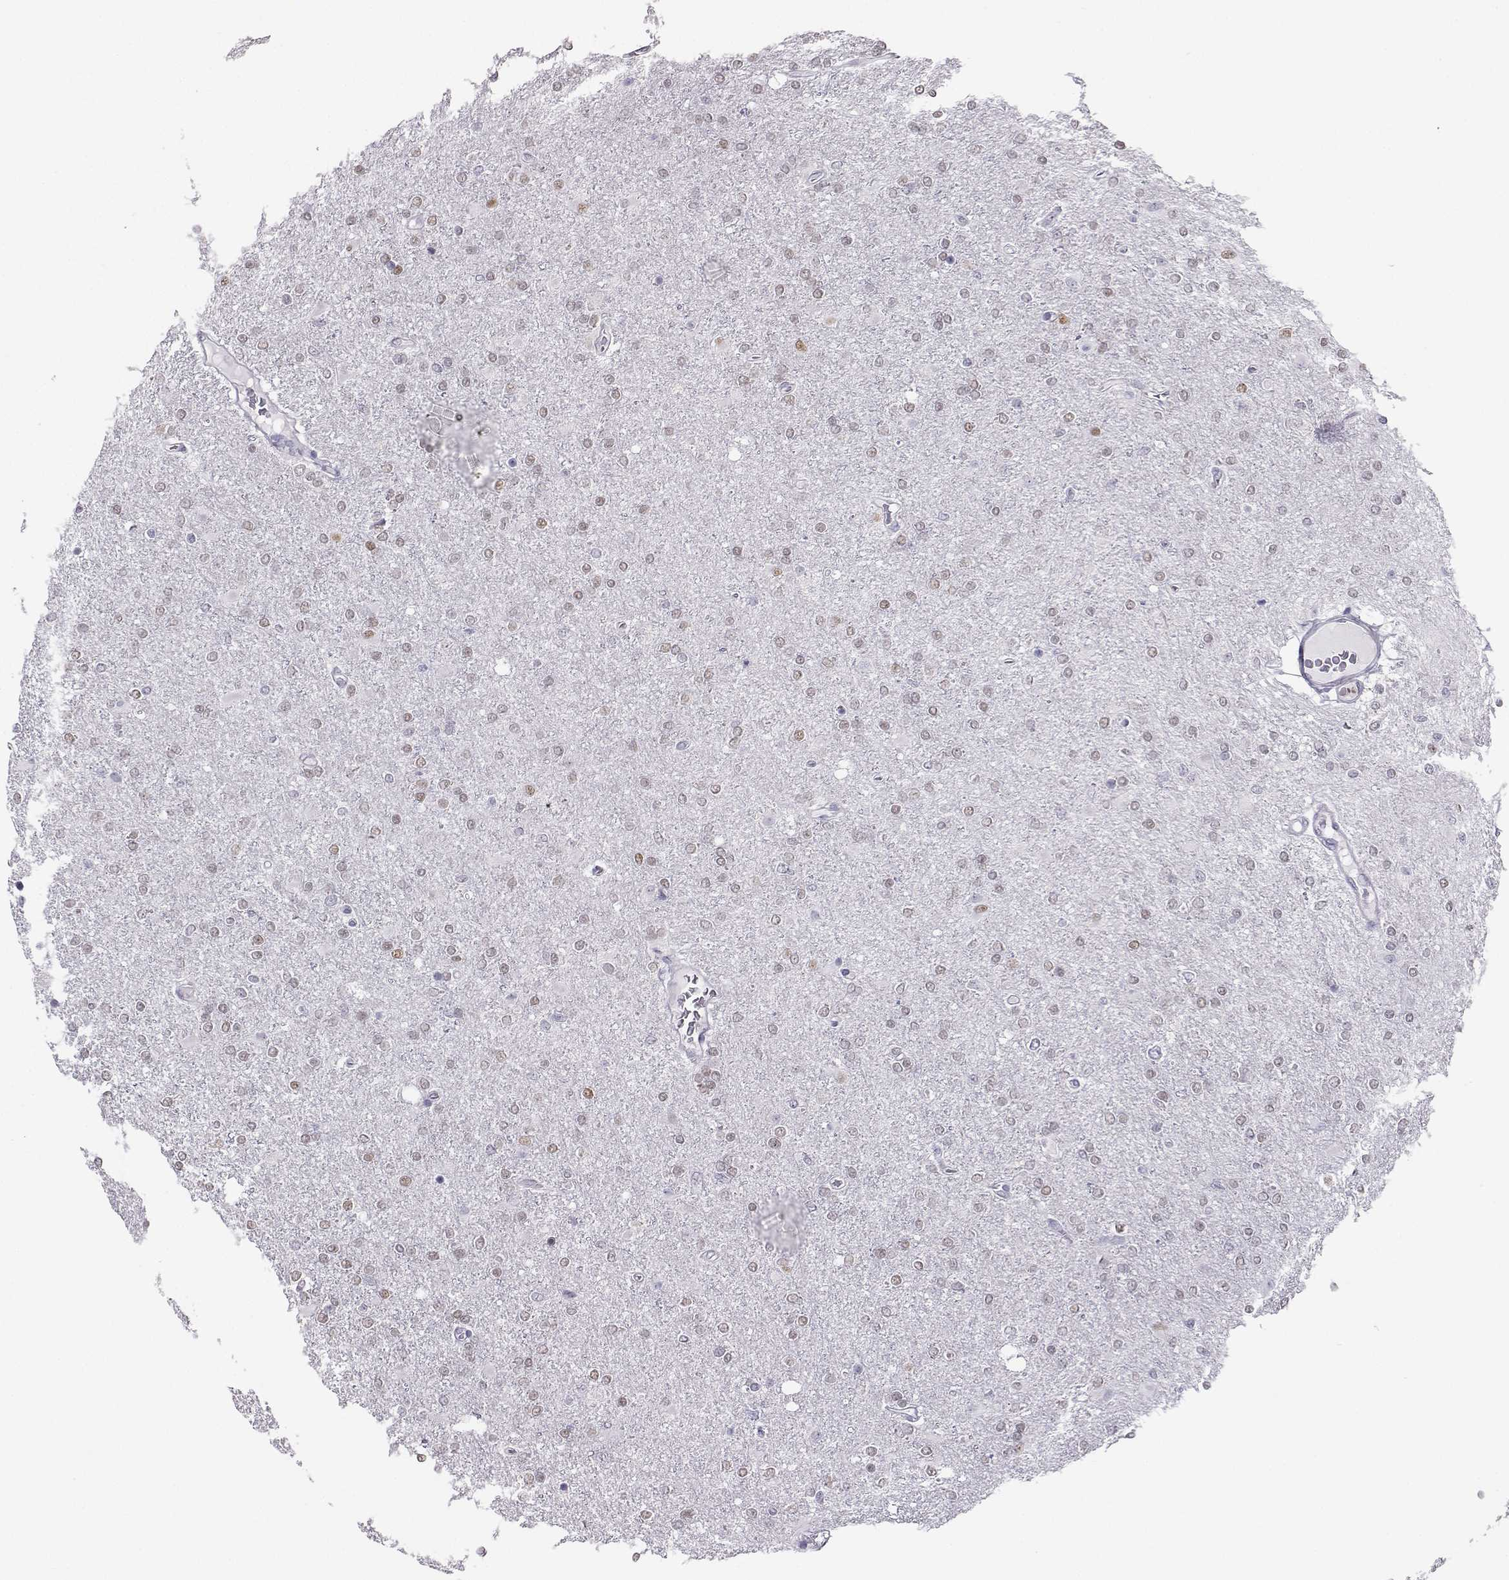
{"staining": {"intensity": "weak", "quantity": "25%-75%", "location": "cytoplasmic/membranous"}, "tissue": "glioma", "cell_type": "Tumor cells", "image_type": "cancer", "snomed": [{"axis": "morphology", "description": "Glioma, malignant, High grade"}, {"axis": "topography", "description": "Cerebral cortex"}], "caption": "High-grade glioma (malignant) tissue demonstrates weak cytoplasmic/membranous expression in approximately 25%-75% of tumor cells", "gene": "TEDC2", "patient": {"sex": "male", "age": 70}}